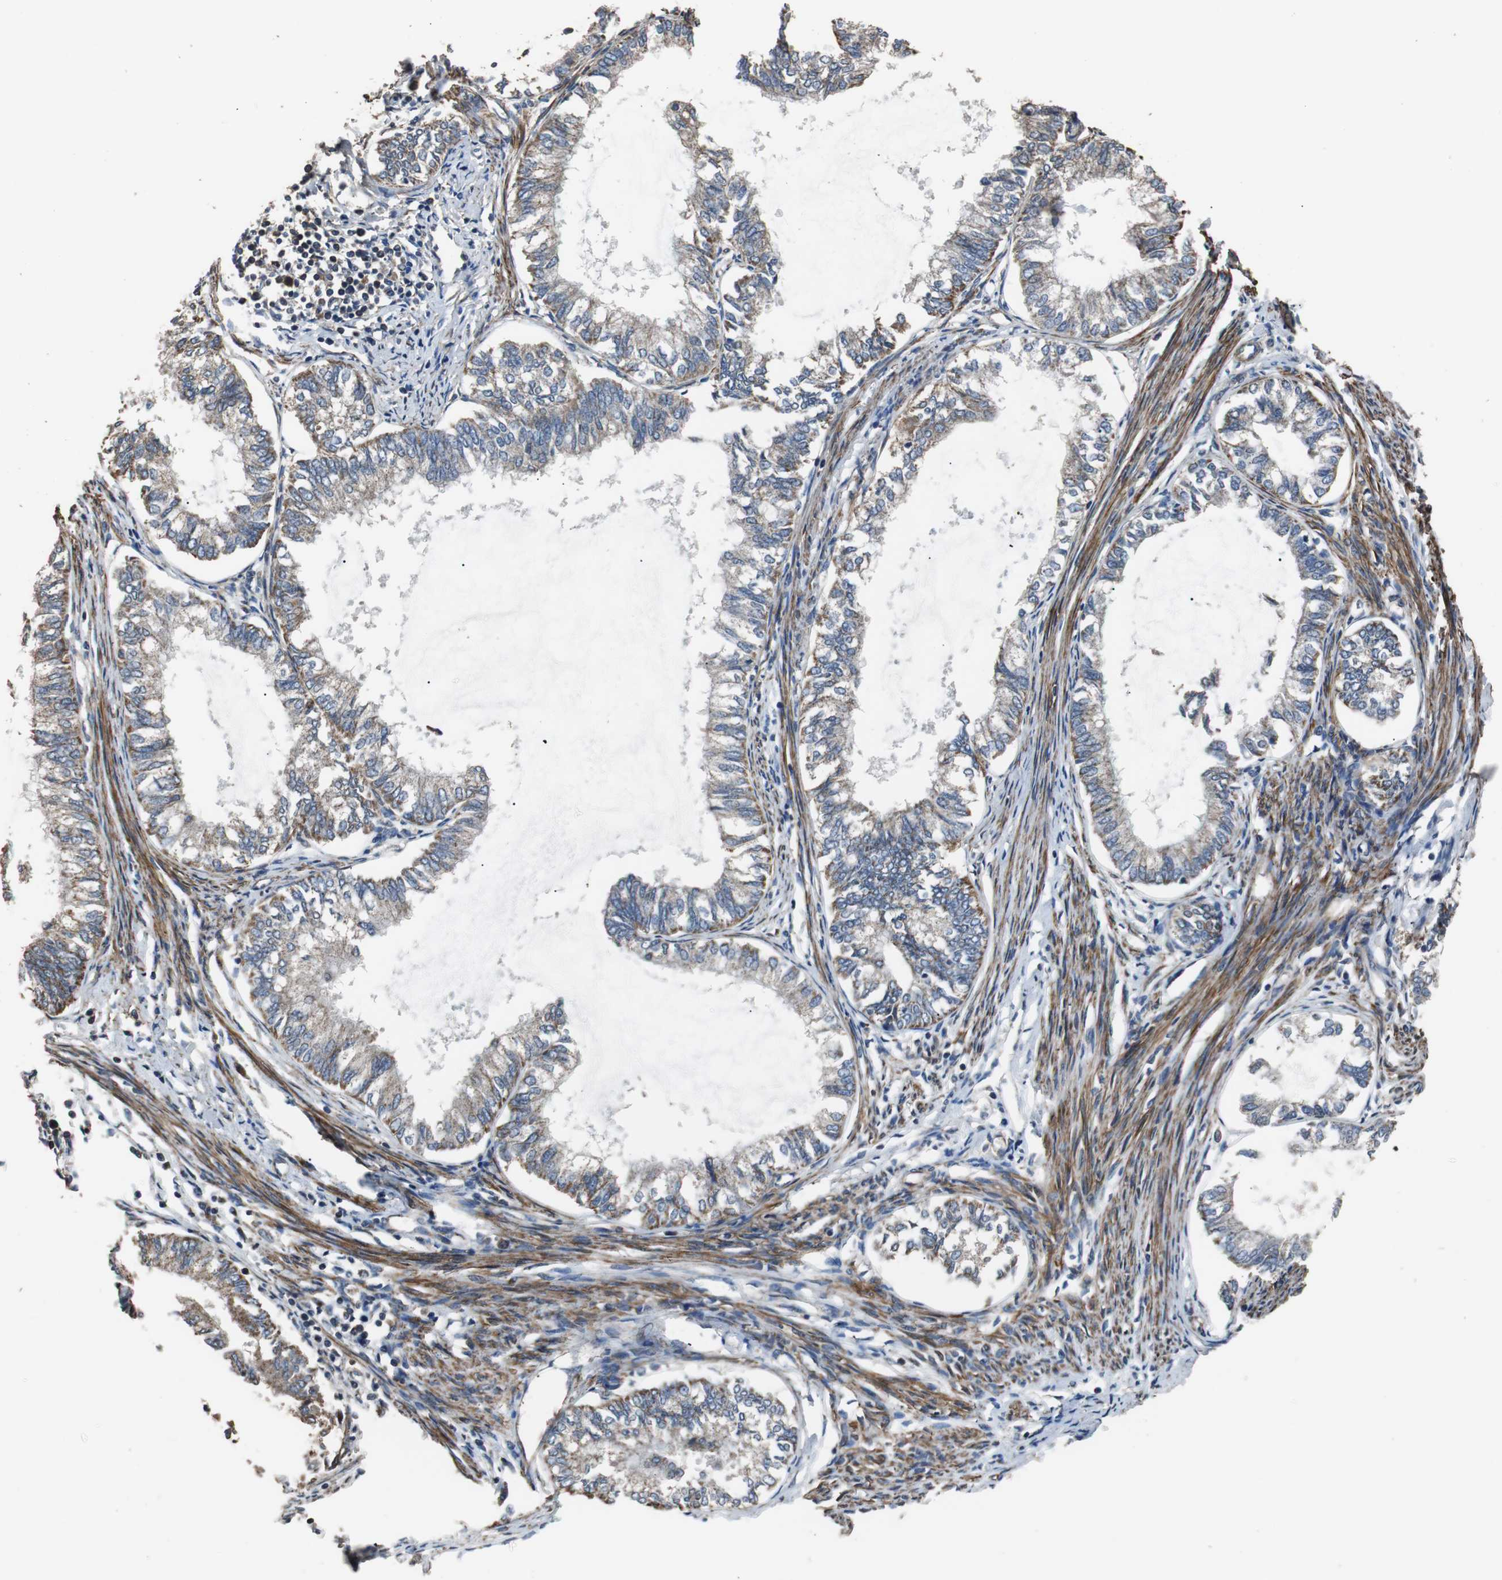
{"staining": {"intensity": "moderate", "quantity": "25%-75%", "location": "cytoplasmic/membranous"}, "tissue": "endometrial cancer", "cell_type": "Tumor cells", "image_type": "cancer", "snomed": [{"axis": "morphology", "description": "Adenocarcinoma, NOS"}, {"axis": "topography", "description": "Endometrium"}], "caption": "Protein expression analysis of human endometrial cancer reveals moderate cytoplasmic/membranous positivity in about 25%-75% of tumor cells. (Brightfield microscopy of DAB IHC at high magnification).", "gene": "PITRM1", "patient": {"sex": "female", "age": 86}}